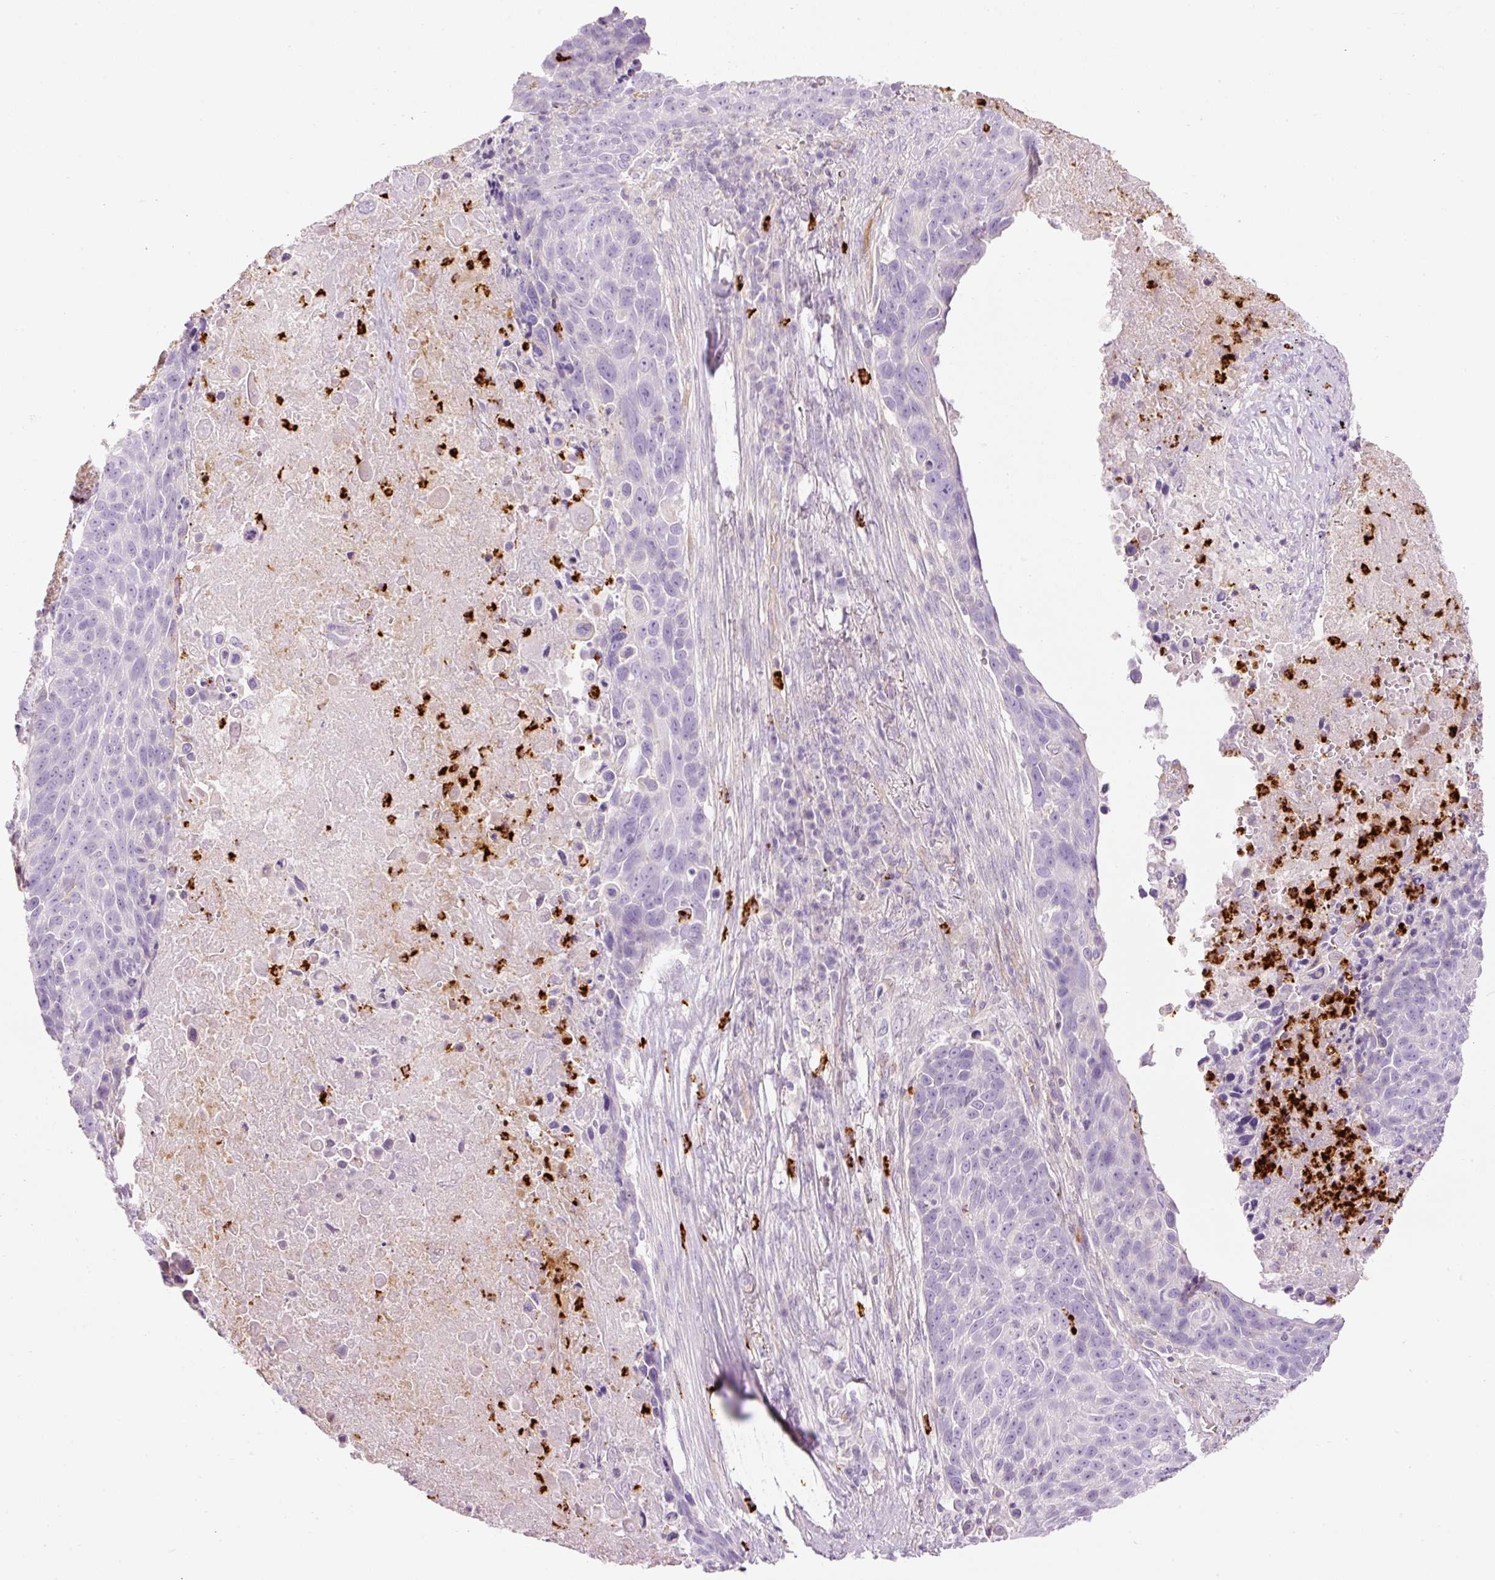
{"staining": {"intensity": "negative", "quantity": "none", "location": "none"}, "tissue": "lung cancer", "cell_type": "Tumor cells", "image_type": "cancer", "snomed": [{"axis": "morphology", "description": "Squamous cell carcinoma, NOS"}, {"axis": "topography", "description": "Lung"}], "caption": "This is an IHC image of human squamous cell carcinoma (lung). There is no expression in tumor cells.", "gene": "MAP3K3", "patient": {"sex": "male", "age": 78}}